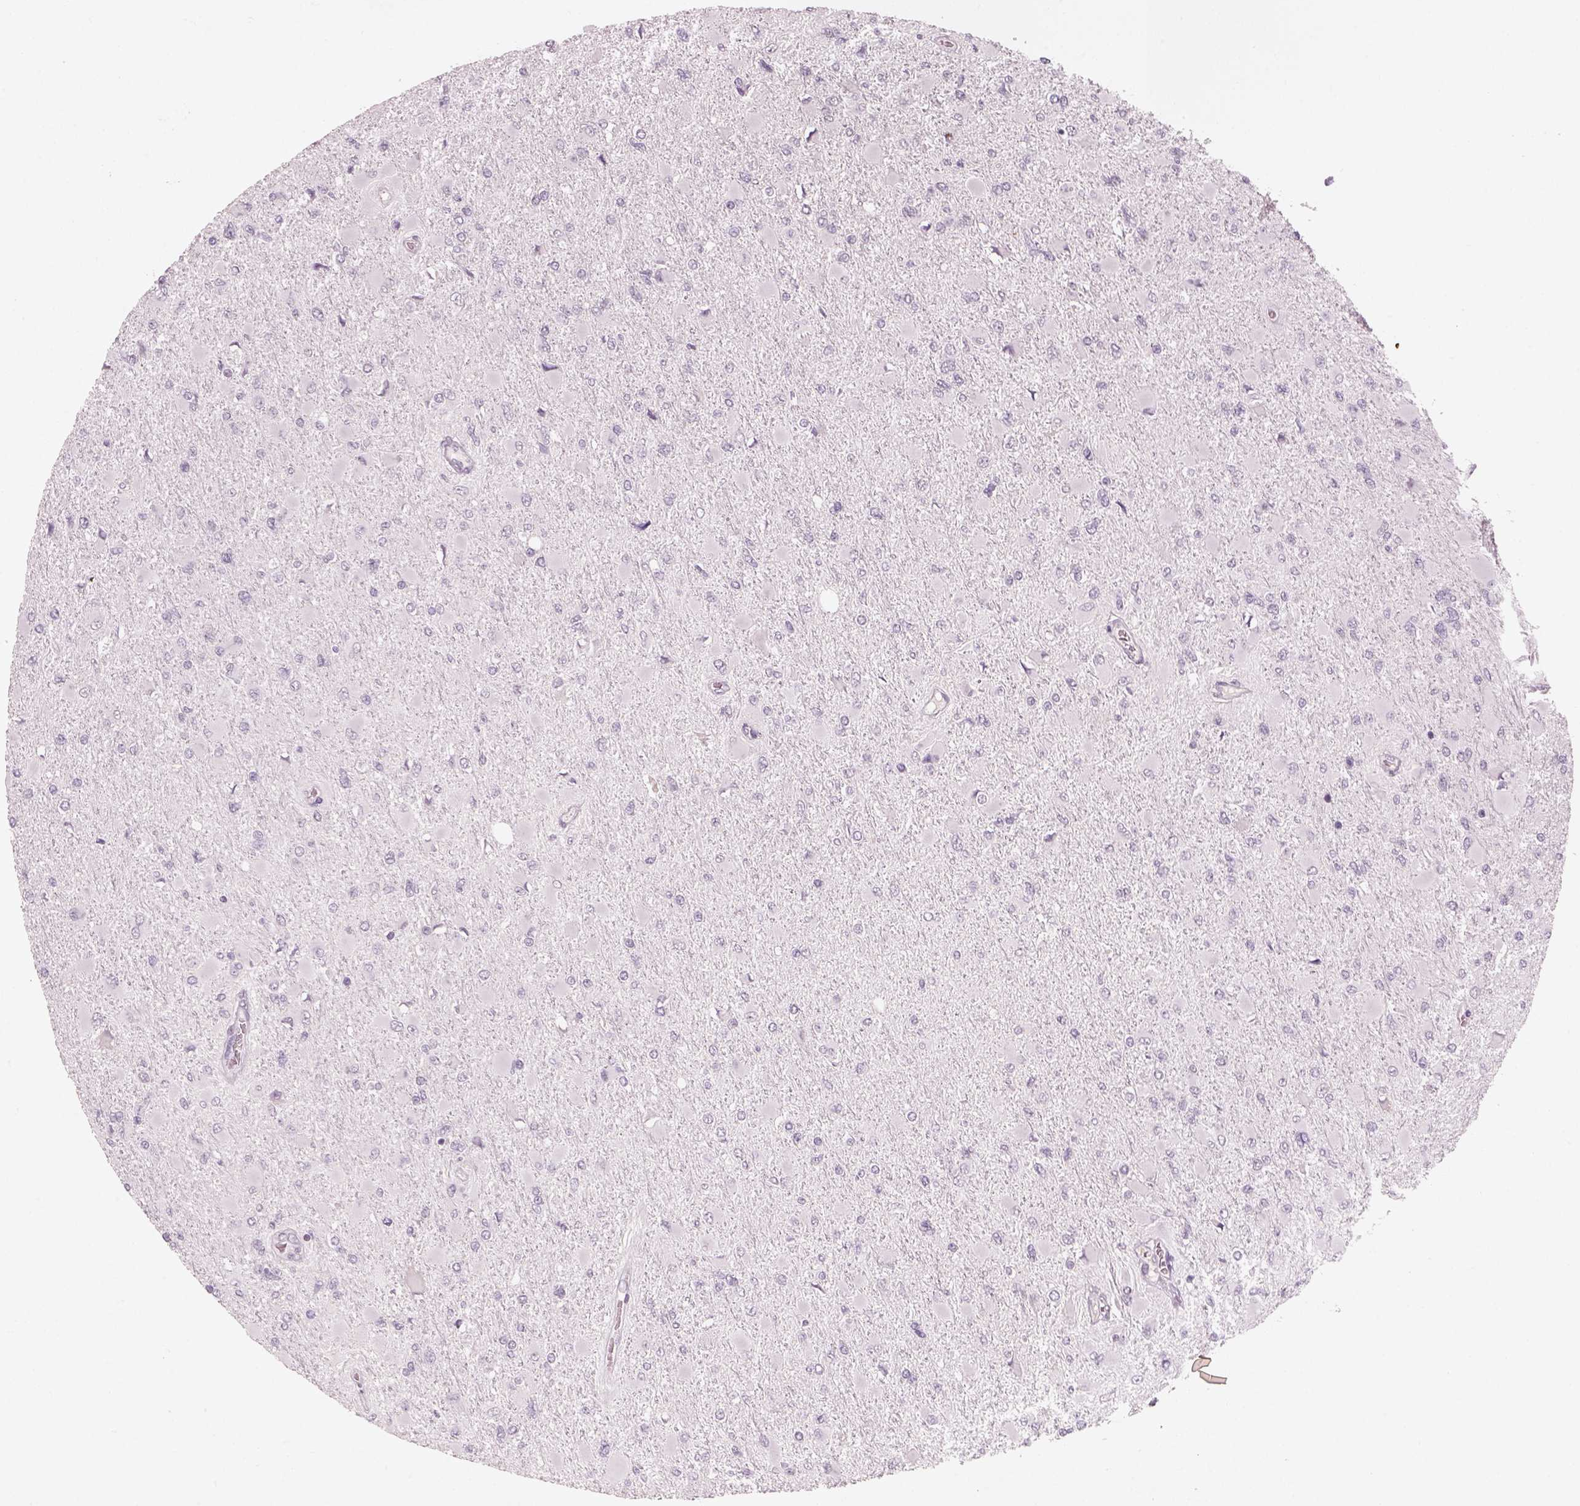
{"staining": {"intensity": "negative", "quantity": "none", "location": "none"}, "tissue": "glioma", "cell_type": "Tumor cells", "image_type": "cancer", "snomed": [{"axis": "morphology", "description": "Glioma, malignant, High grade"}, {"axis": "topography", "description": "Cerebral cortex"}], "caption": "Immunohistochemical staining of malignant glioma (high-grade) shows no significant expression in tumor cells.", "gene": "PENK", "patient": {"sex": "female", "age": 36}}